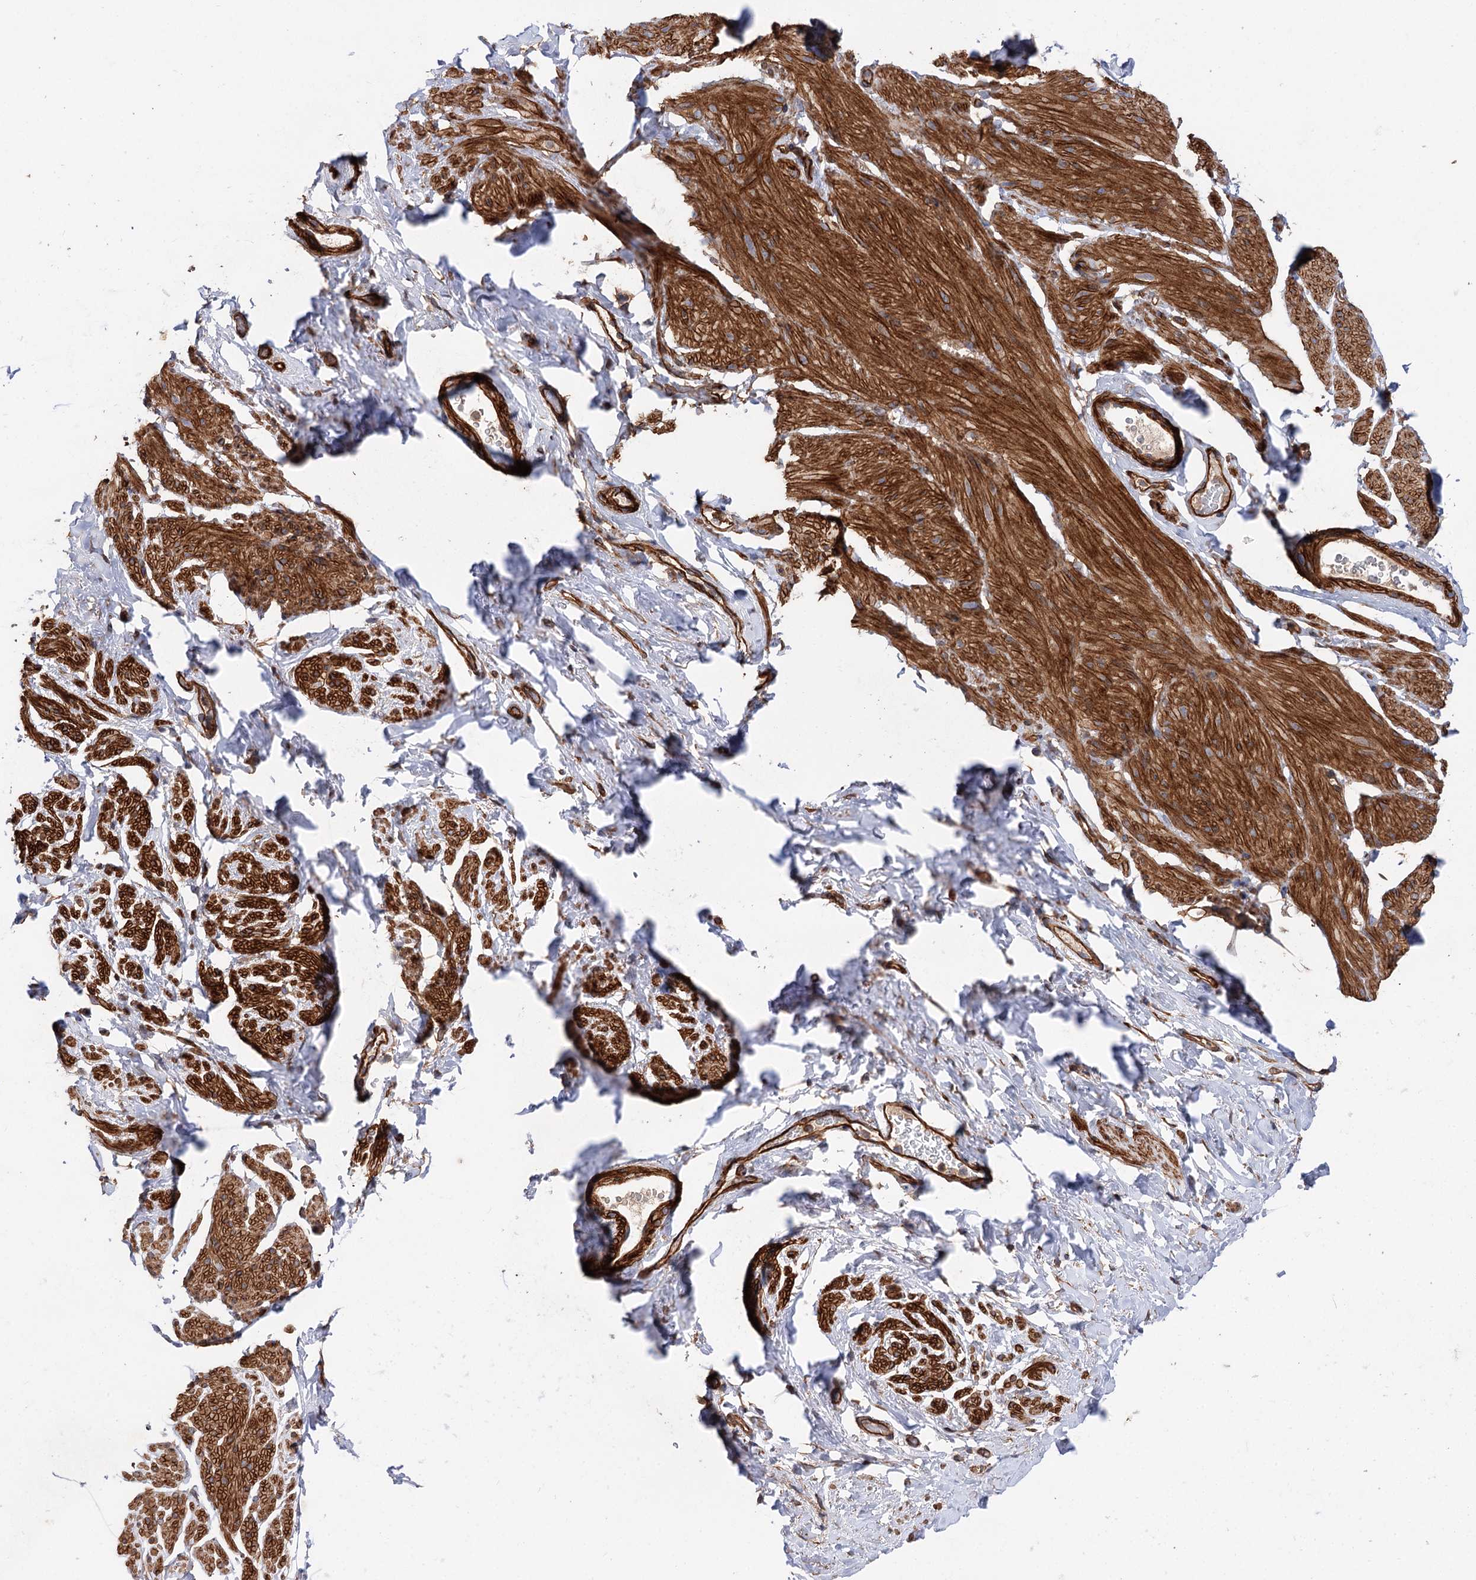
{"staining": {"intensity": "strong", "quantity": "25%-75%", "location": "cytoplasmic/membranous"}, "tissue": "smooth muscle", "cell_type": "Smooth muscle cells", "image_type": "normal", "snomed": [{"axis": "morphology", "description": "Normal tissue, NOS"}, {"axis": "topography", "description": "Smooth muscle"}, {"axis": "topography", "description": "Peripheral nerve tissue"}], "caption": "A histopathology image of human smooth muscle stained for a protein shows strong cytoplasmic/membranous brown staining in smooth muscle cells.", "gene": "CSAD", "patient": {"sex": "male", "age": 69}}